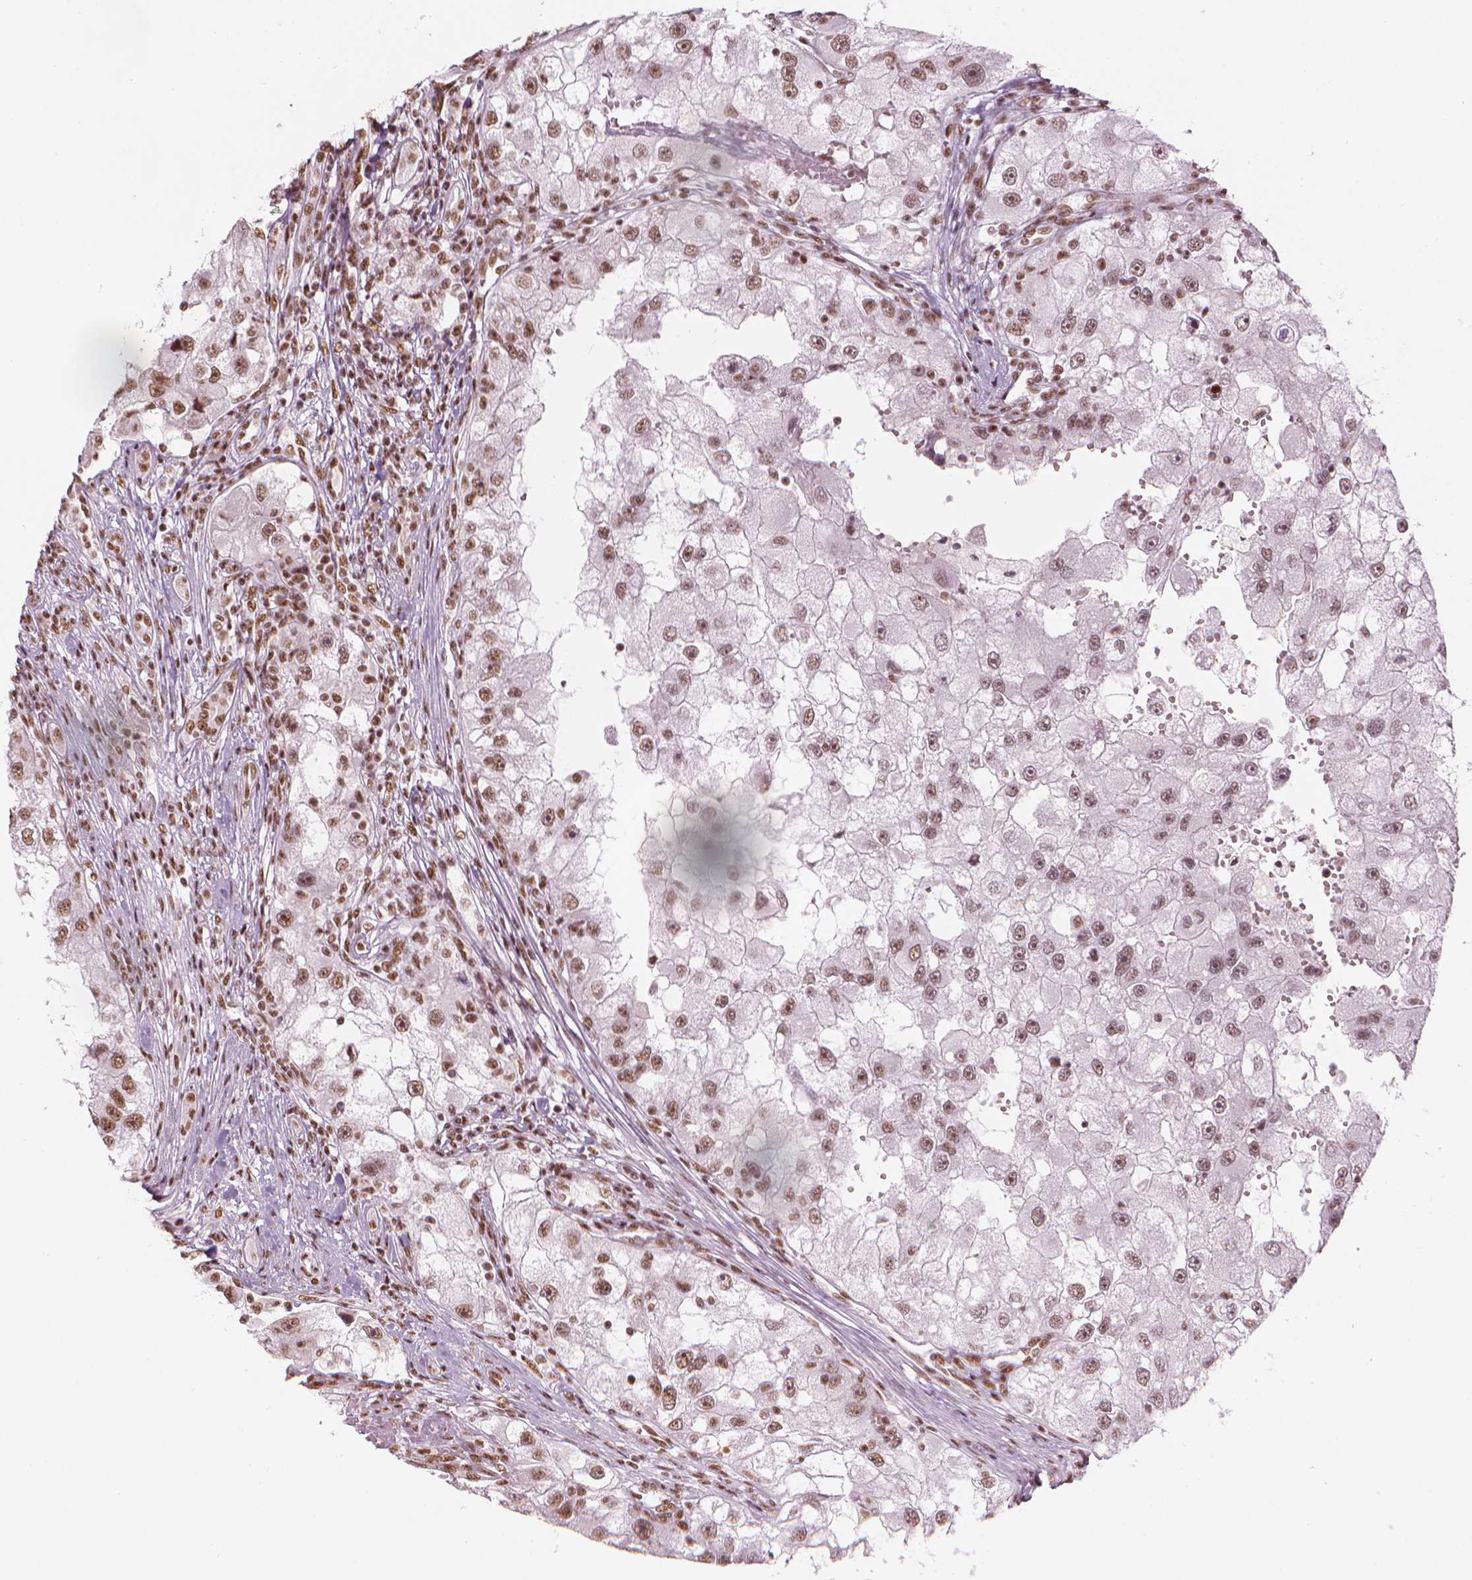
{"staining": {"intensity": "moderate", "quantity": ">75%", "location": "nuclear"}, "tissue": "renal cancer", "cell_type": "Tumor cells", "image_type": "cancer", "snomed": [{"axis": "morphology", "description": "Adenocarcinoma, NOS"}, {"axis": "topography", "description": "Kidney"}], "caption": "This micrograph displays renal cancer stained with immunohistochemistry (IHC) to label a protein in brown. The nuclear of tumor cells show moderate positivity for the protein. Nuclei are counter-stained blue.", "gene": "ELF2", "patient": {"sex": "male", "age": 63}}